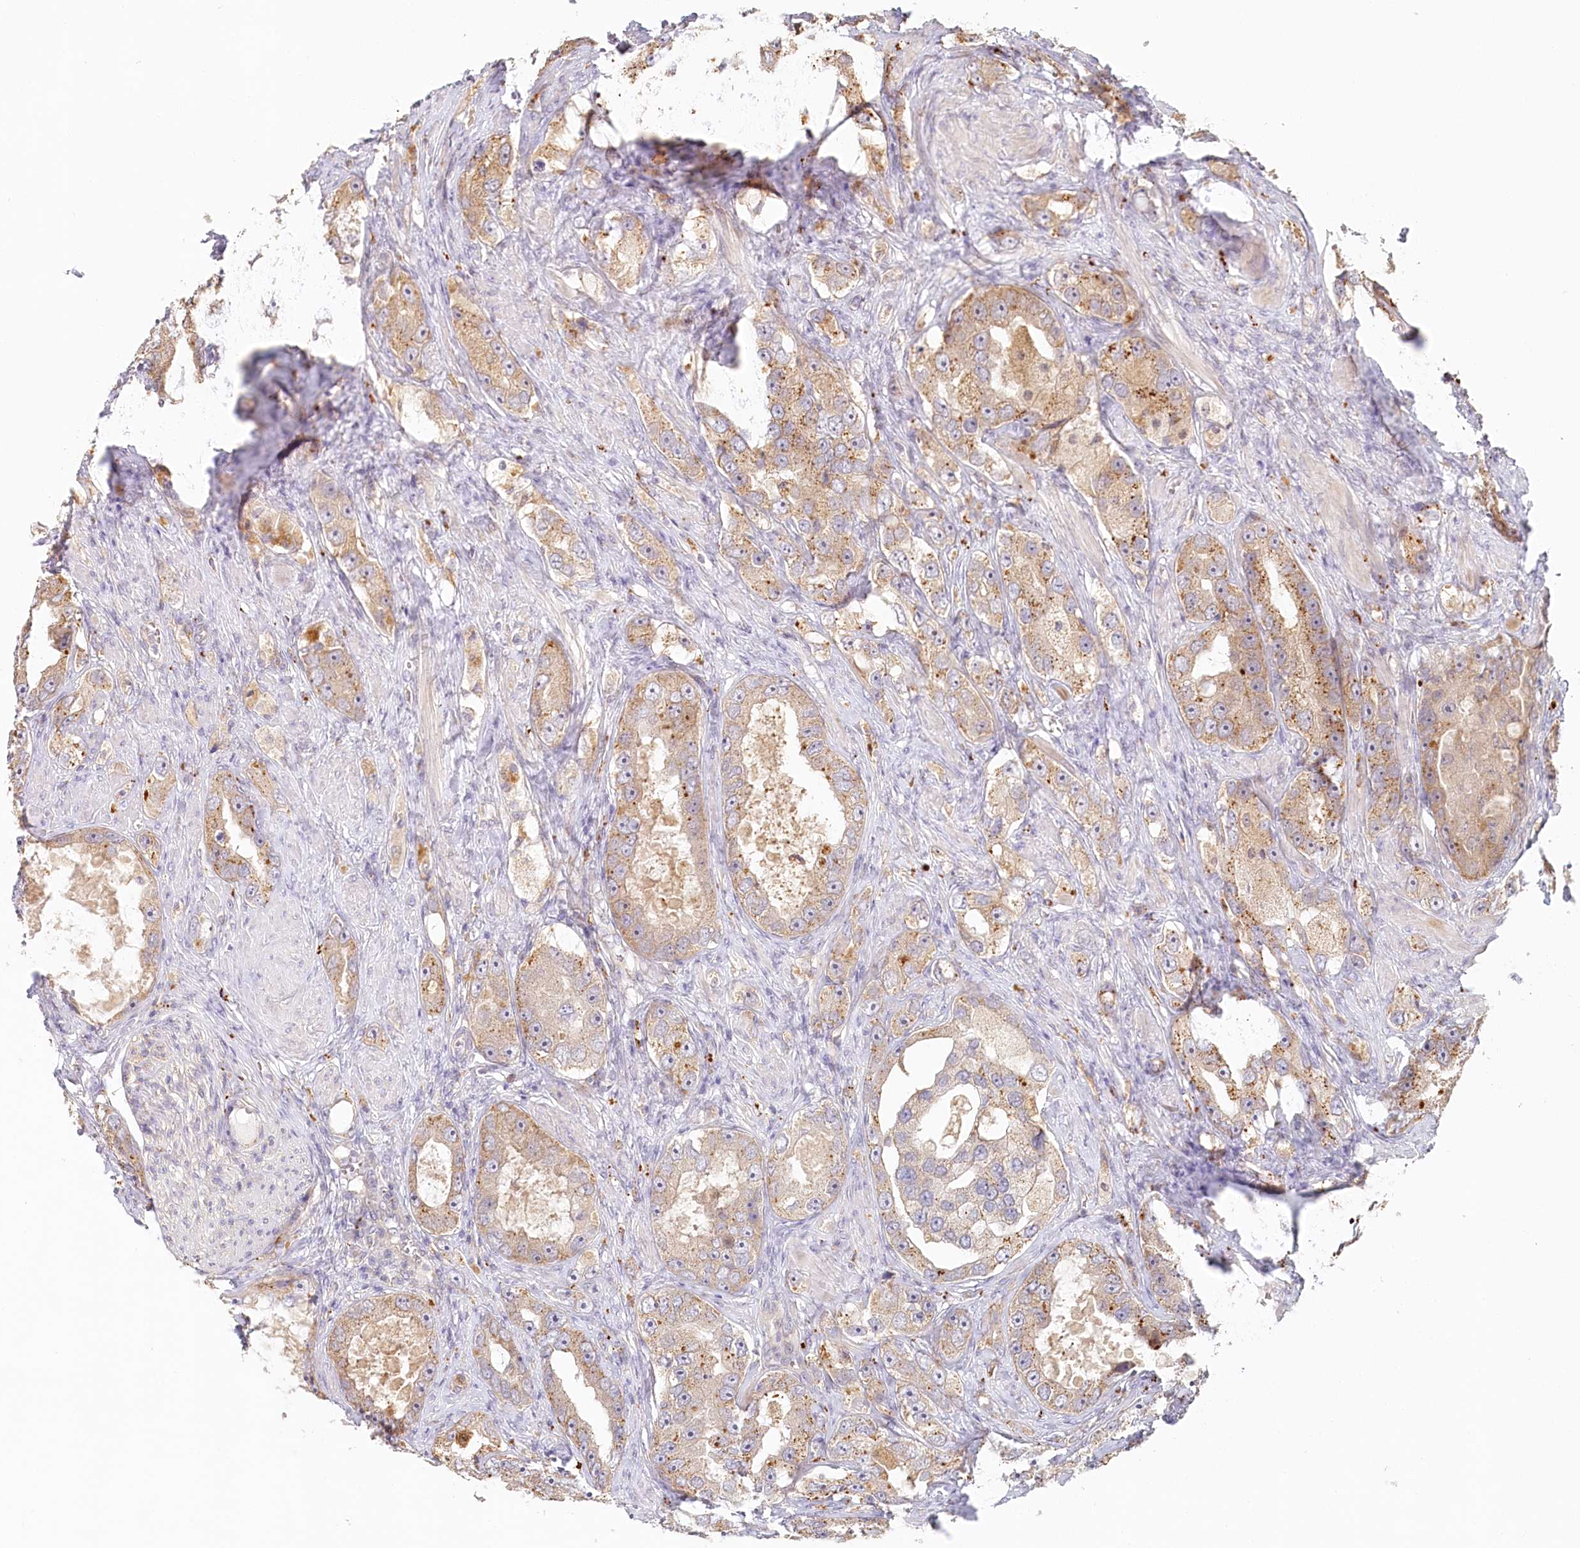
{"staining": {"intensity": "moderate", "quantity": "<25%", "location": "cytoplasmic/membranous"}, "tissue": "prostate cancer", "cell_type": "Tumor cells", "image_type": "cancer", "snomed": [{"axis": "morphology", "description": "Adenocarcinoma, High grade"}, {"axis": "topography", "description": "Prostate"}], "caption": "High-power microscopy captured an IHC photomicrograph of adenocarcinoma (high-grade) (prostate), revealing moderate cytoplasmic/membranous expression in approximately <25% of tumor cells. (DAB IHC, brown staining for protein, blue staining for nuclei).", "gene": "VSIG1", "patient": {"sex": "male", "age": 63}}